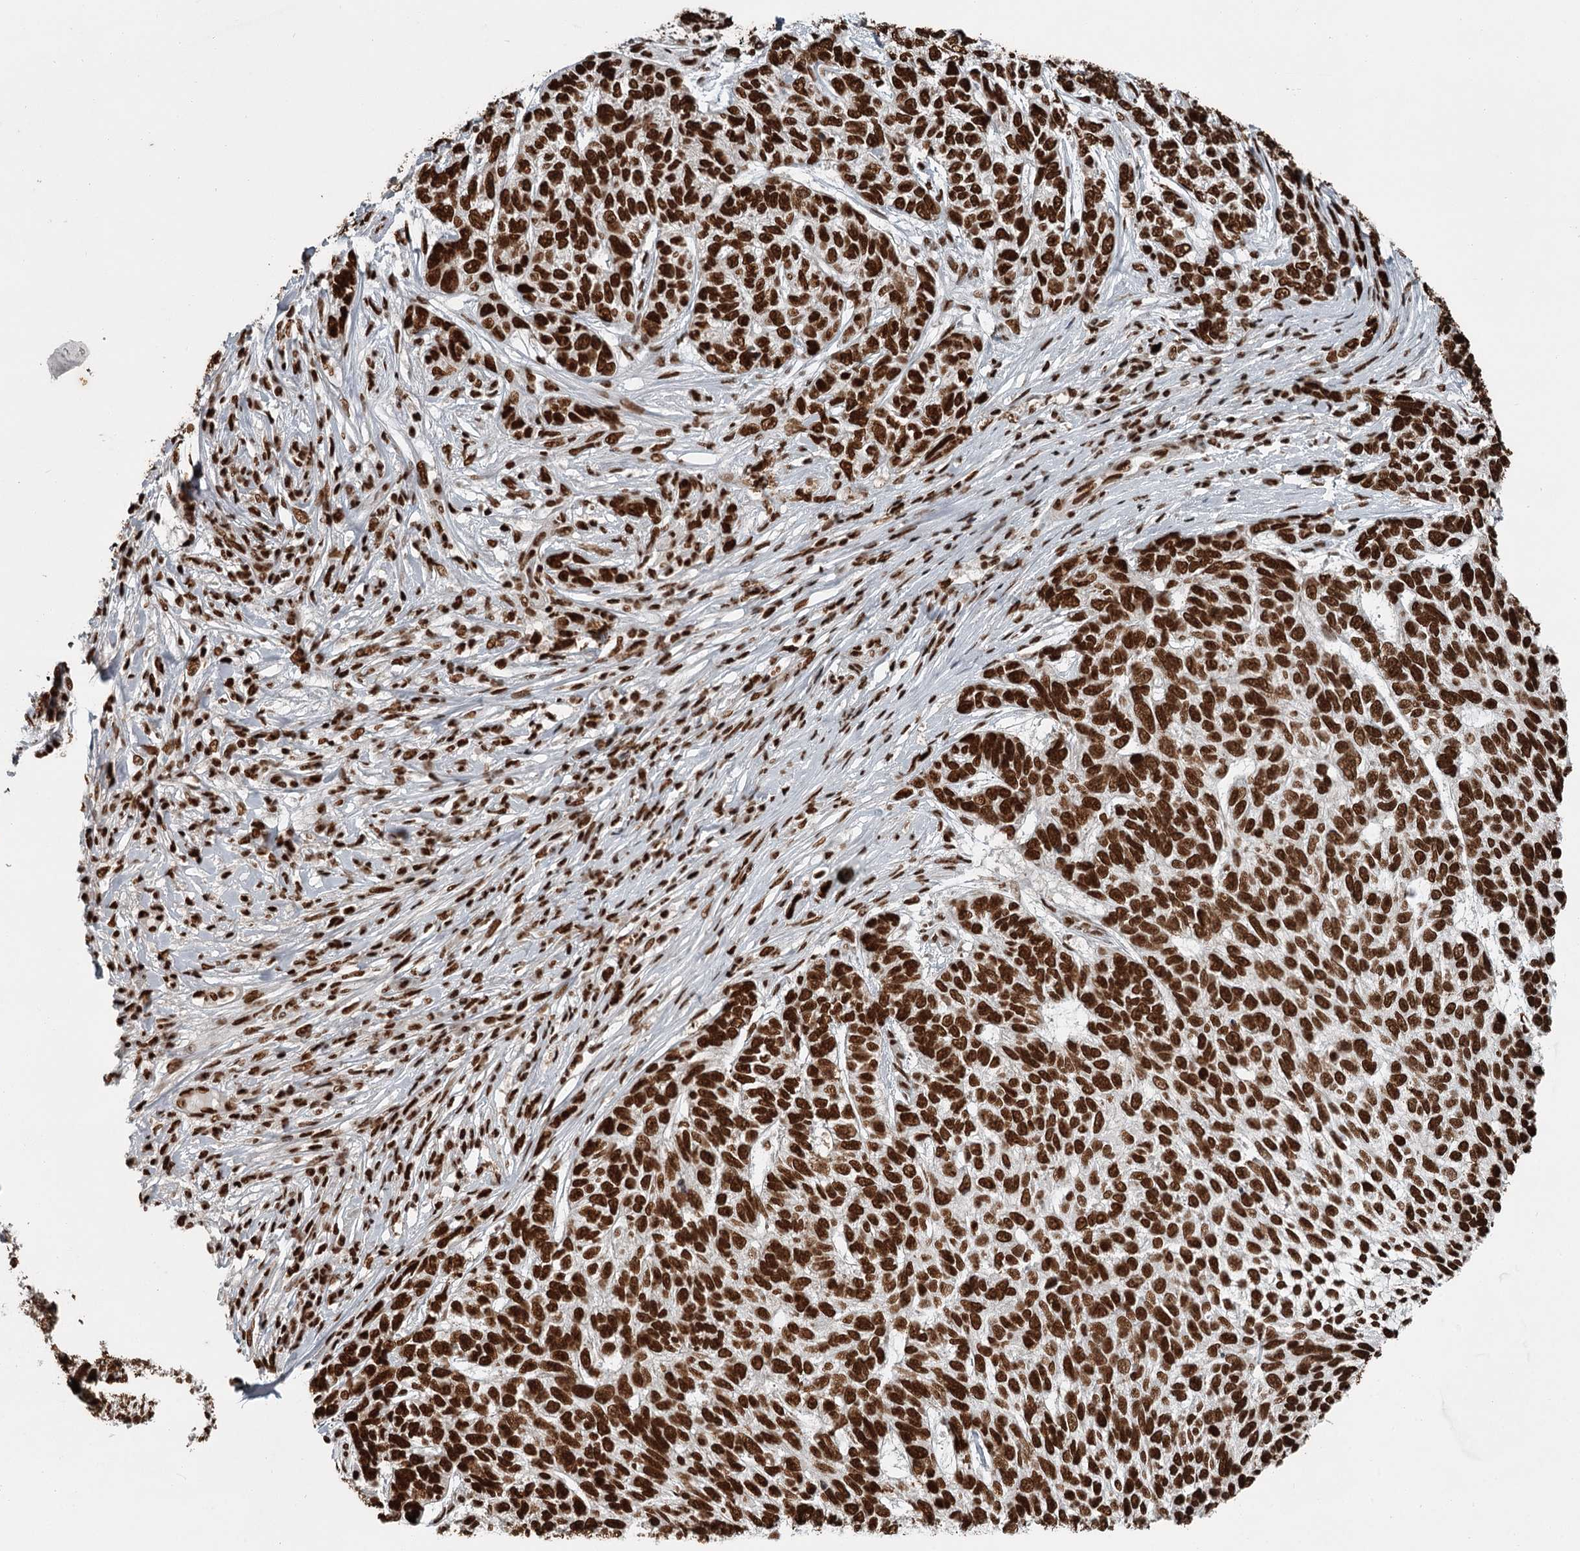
{"staining": {"intensity": "strong", "quantity": ">75%", "location": "nuclear"}, "tissue": "skin cancer", "cell_type": "Tumor cells", "image_type": "cancer", "snomed": [{"axis": "morphology", "description": "Basal cell carcinoma"}, {"axis": "topography", "description": "Skin"}], "caption": "Brown immunohistochemical staining in basal cell carcinoma (skin) exhibits strong nuclear positivity in approximately >75% of tumor cells. (brown staining indicates protein expression, while blue staining denotes nuclei).", "gene": "RBBP7", "patient": {"sex": "female", "age": 65}}